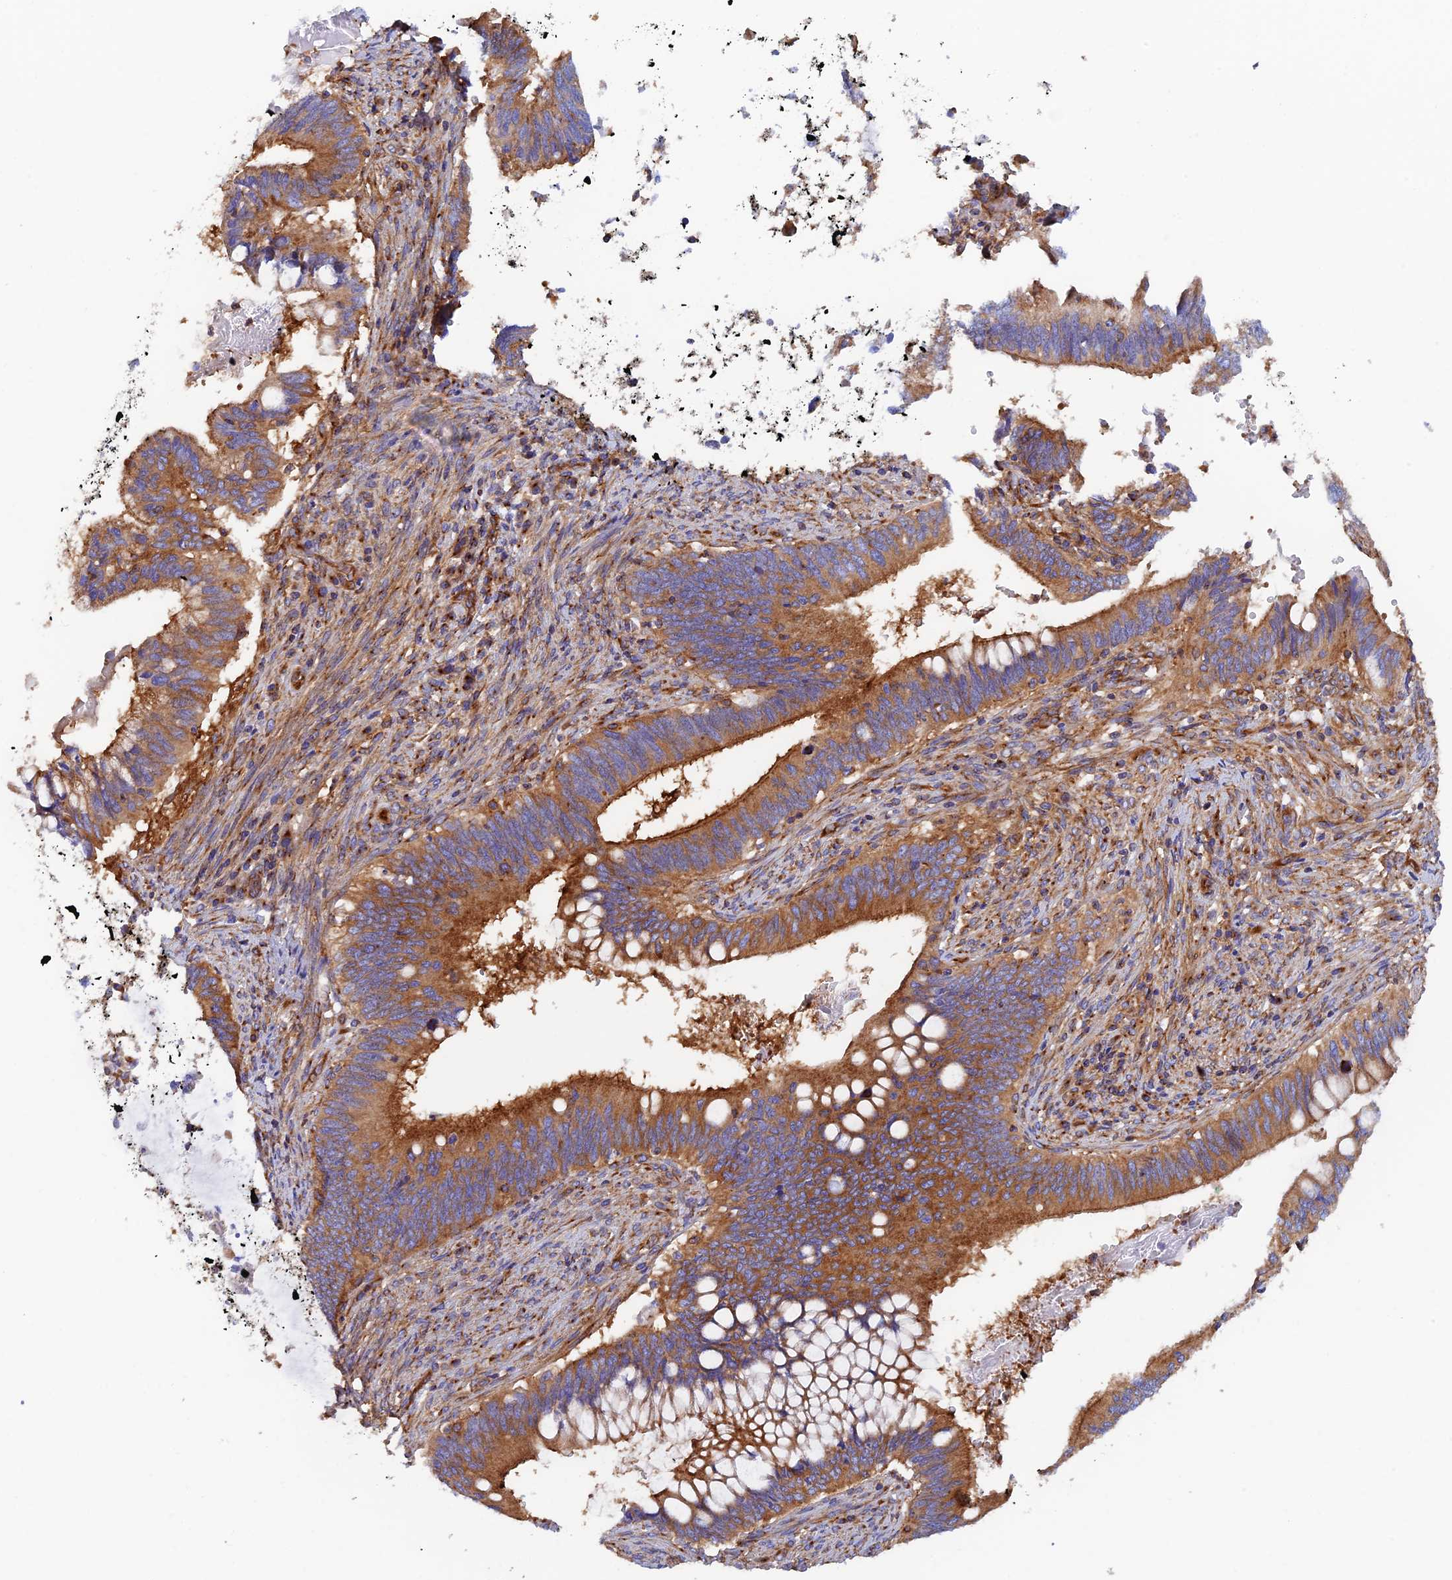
{"staining": {"intensity": "moderate", "quantity": ">75%", "location": "cytoplasmic/membranous"}, "tissue": "cervical cancer", "cell_type": "Tumor cells", "image_type": "cancer", "snomed": [{"axis": "morphology", "description": "Adenocarcinoma, NOS"}, {"axis": "topography", "description": "Cervix"}], "caption": "IHC image of cervical cancer stained for a protein (brown), which exhibits medium levels of moderate cytoplasmic/membranous positivity in about >75% of tumor cells.", "gene": "DCTN2", "patient": {"sex": "female", "age": 42}}